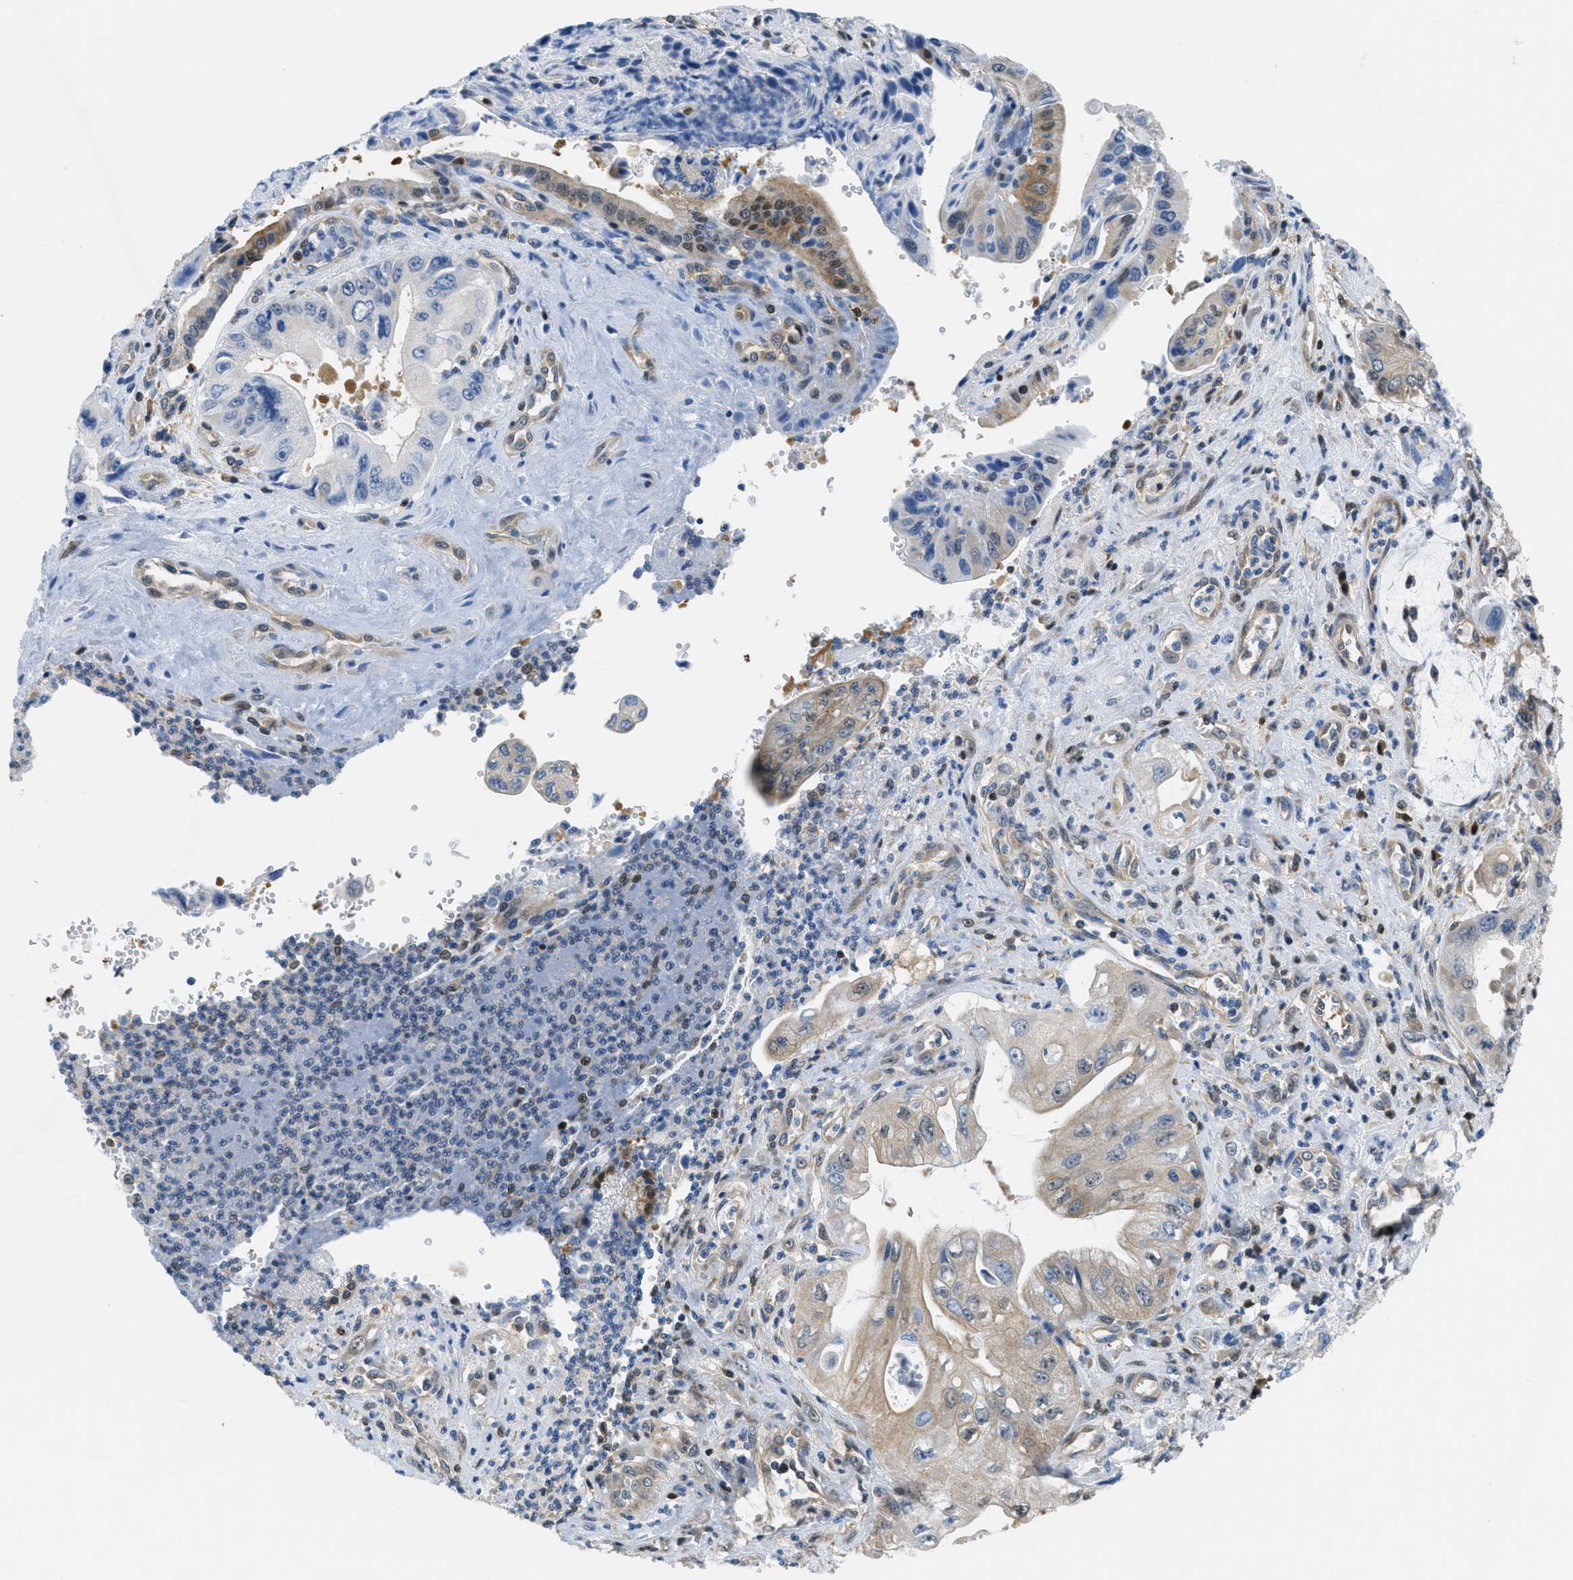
{"staining": {"intensity": "moderate", "quantity": "25%-75%", "location": "cytoplasmic/membranous"}, "tissue": "pancreatic cancer", "cell_type": "Tumor cells", "image_type": "cancer", "snomed": [{"axis": "morphology", "description": "Adenocarcinoma, NOS"}, {"axis": "topography", "description": "Pancreas"}], "caption": "Moderate cytoplasmic/membranous expression for a protein is identified in about 25%-75% of tumor cells of pancreatic cancer (adenocarcinoma) using immunohistochemistry.", "gene": "PIP5K1C", "patient": {"sex": "female", "age": 73}}